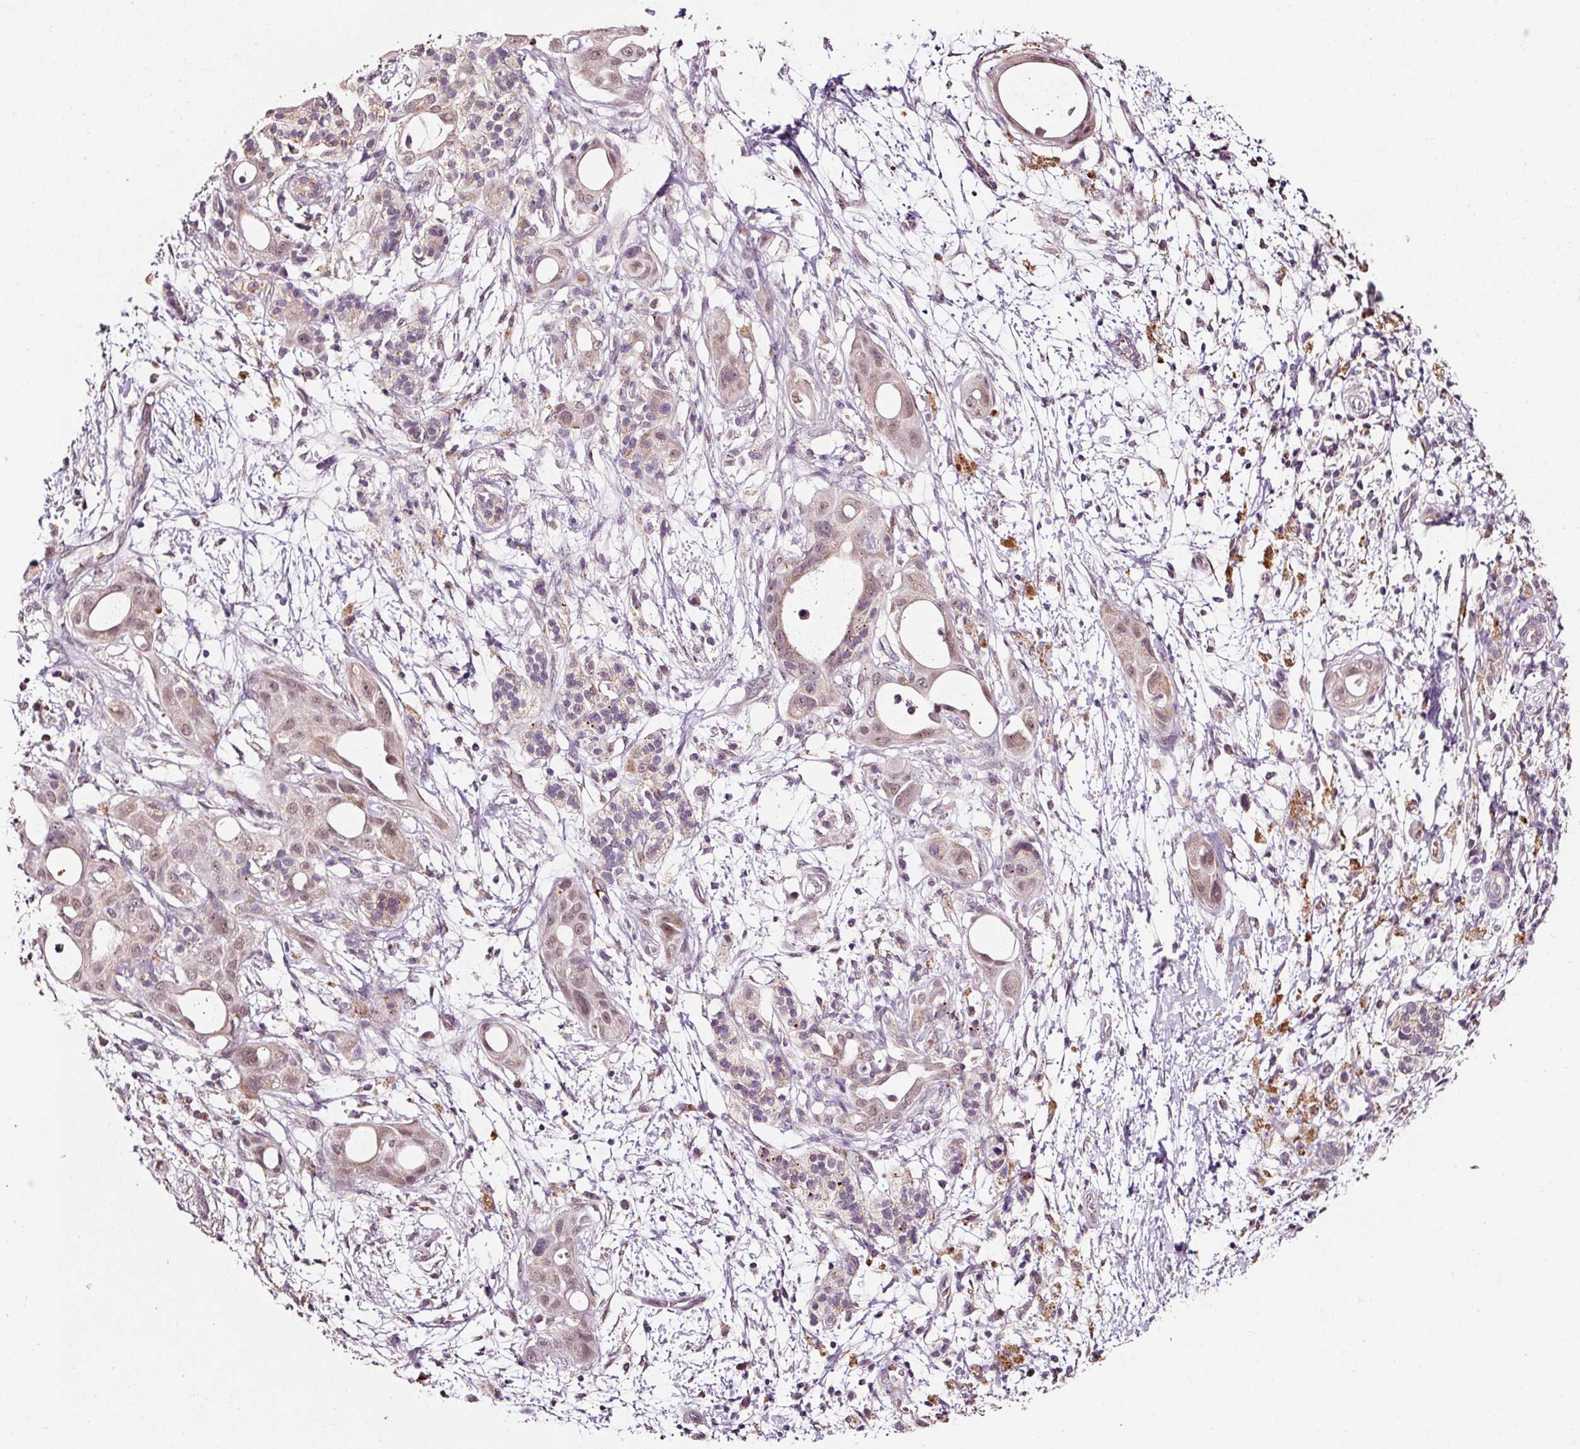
{"staining": {"intensity": "weak", "quantity": ">75%", "location": "cytoplasmic/membranous,nuclear"}, "tissue": "pancreatic cancer", "cell_type": "Tumor cells", "image_type": "cancer", "snomed": [{"axis": "morphology", "description": "Adenocarcinoma, NOS"}, {"axis": "topography", "description": "Pancreas"}], "caption": "Immunohistochemical staining of human pancreatic cancer (adenocarcinoma) exhibits low levels of weak cytoplasmic/membranous and nuclear protein staining in approximately >75% of tumor cells. Ihc stains the protein of interest in brown and the nuclei are stained blue.", "gene": "ZNF460", "patient": {"sex": "male", "age": 68}}